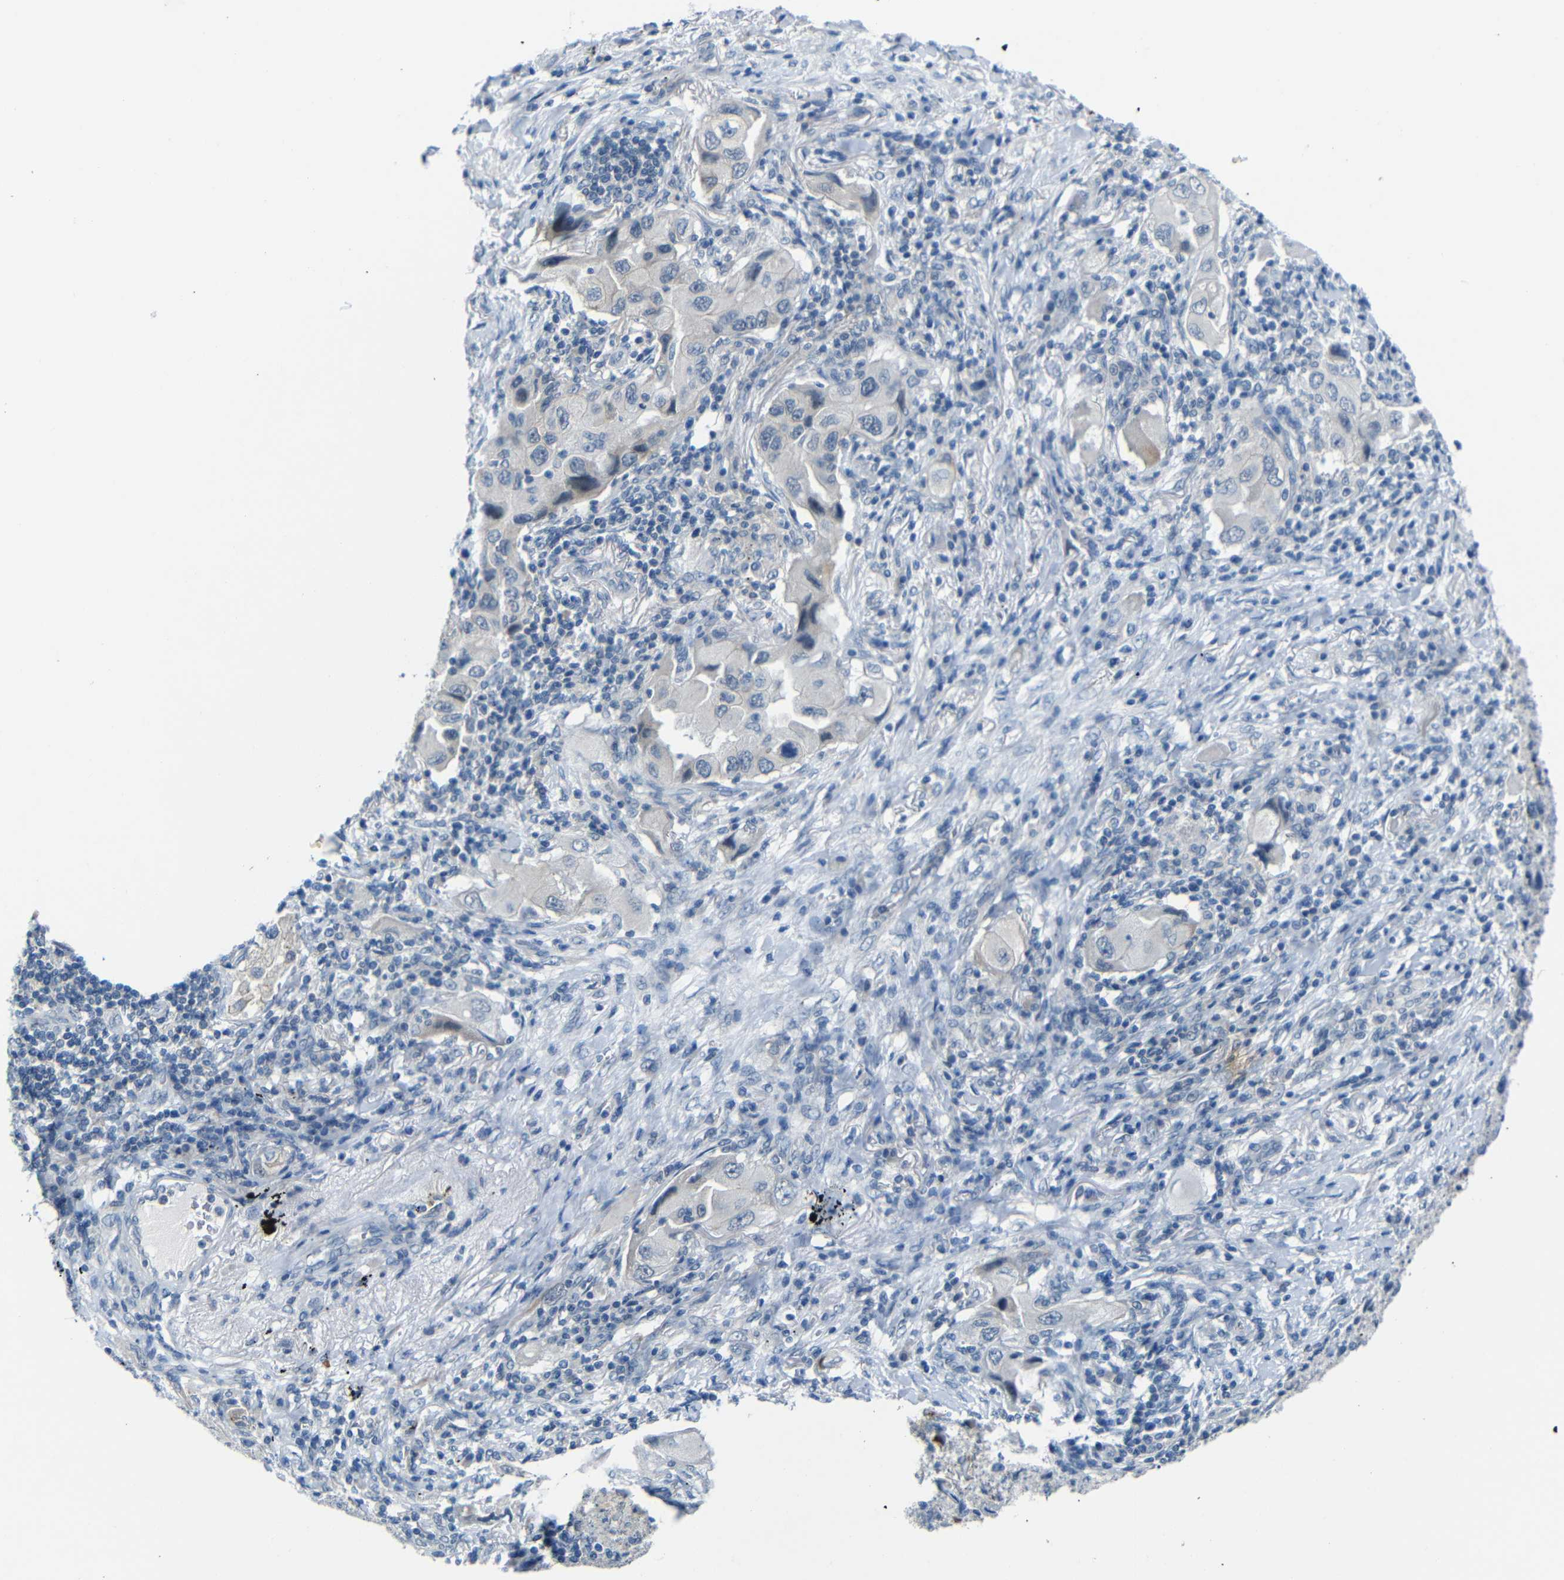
{"staining": {"intensity": "negative", "quantity": "none", "location": "none"}, "tissue": "lung cancer", "cell_type": "Tumor cells", "image_type": "cancer", "snomed": [{"axis": "morphology", "description": "Adenocarcinoma, NOS"}, {"axis": "topography", "description": "Lung"}], "caption": "The immunohistochemistry (IHC) image has no significant expression in tumor cells of lung adenocarcinoma tissue.", "gene": "ANK3", "patient": {"sex": "female", "age": 65}}